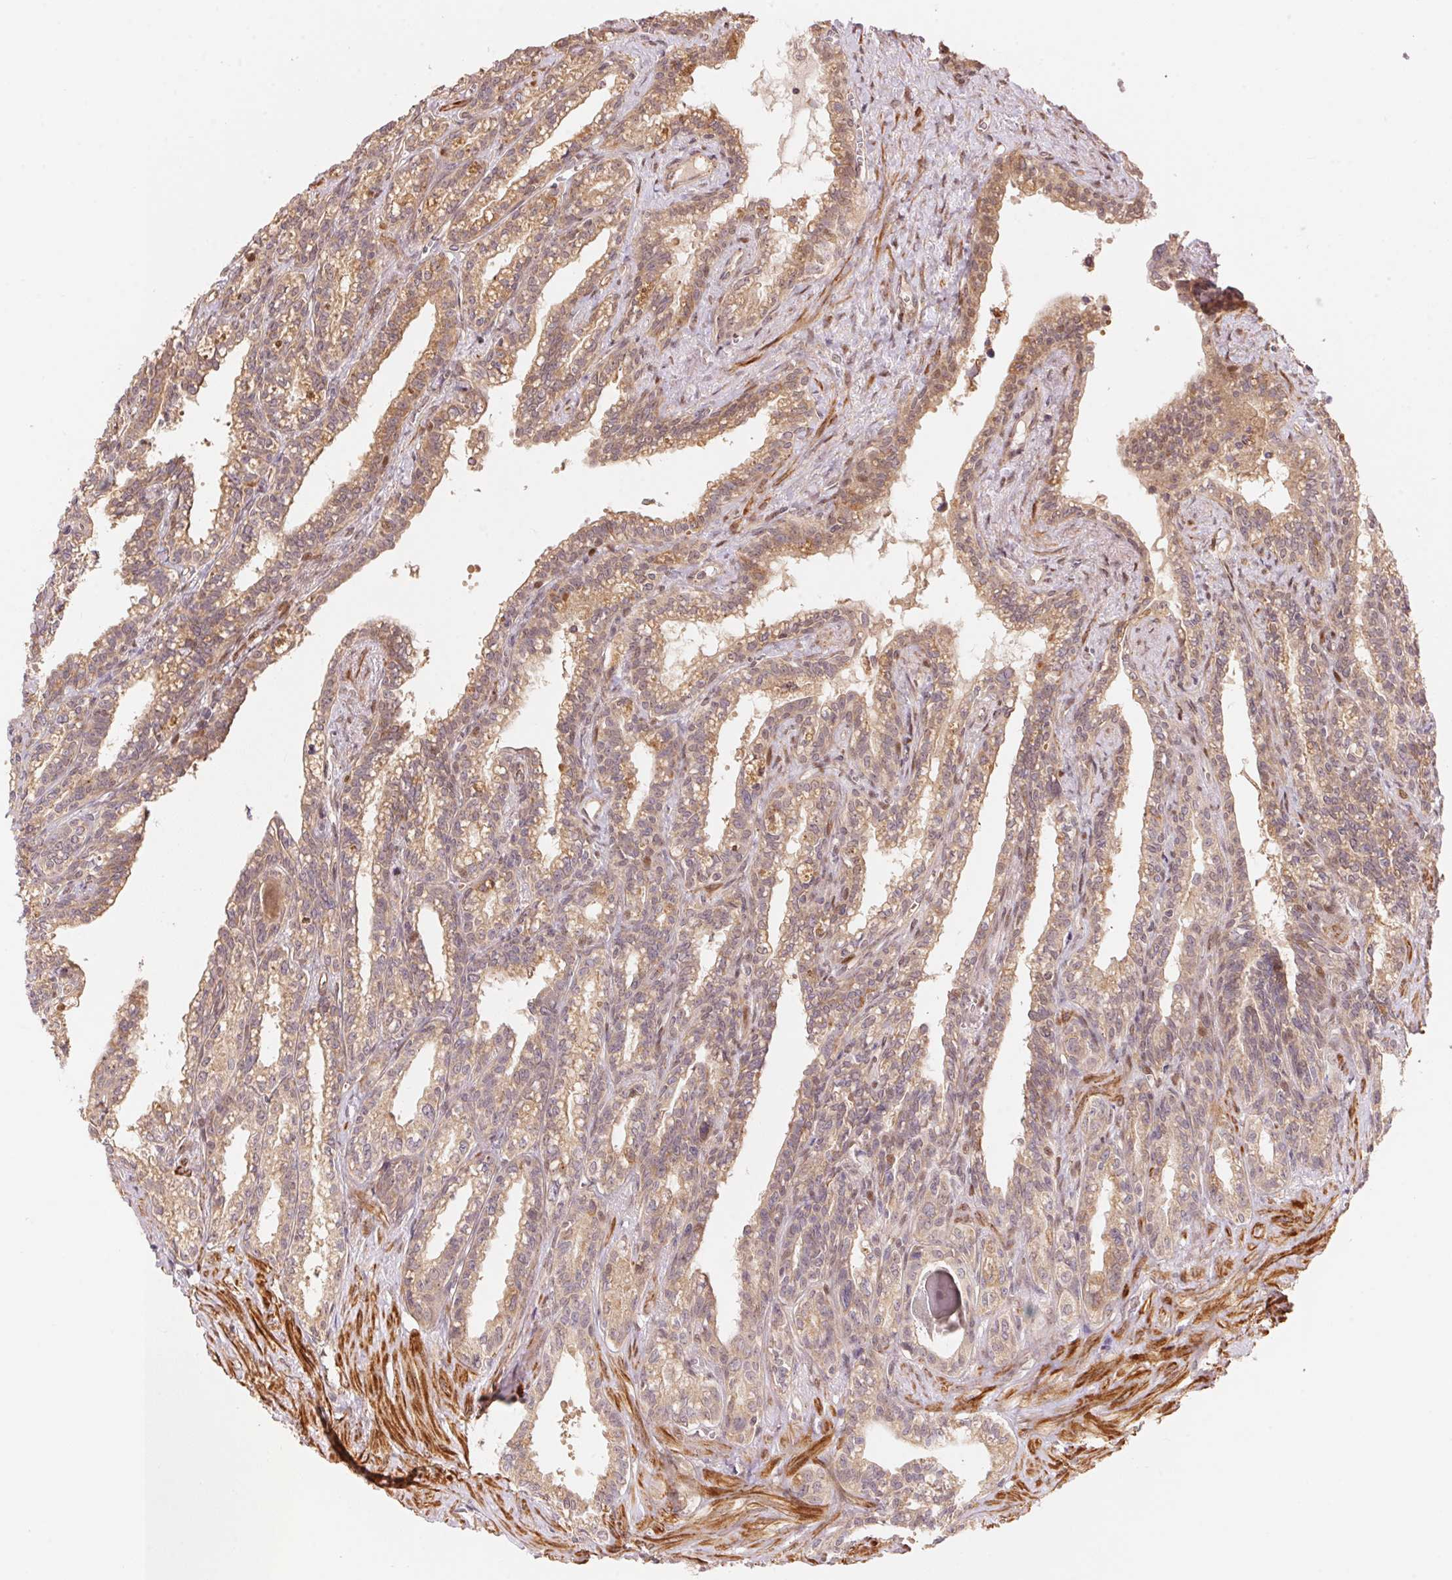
{"staining": {"intensity": "moderate", "quantity": "25%-75%", "location": "cytoplasmic/membranous,nuclear"}, "tissue": "seminal vesicle", "cell_type": "Glandular cells", "image_type": "normal", "snomed": [{"axis": "morphology", "description": "Normal tissue, NOS"}, {"axis": "morphology", "description": "Urothelial carcinoma, NOS"}, {"axis": "topography", "description": "Urinary bladder"}, {"axis": "topography", "description": "Seminal veicle"}], "caption": "Benign seminal vesicle exhibits moderate cytoplasmic/membranous,nuclear staining in approximately 25%-75% of glandular cells.", "gene": "TNIP2", "patient": {"sex": "male", "age": 76}}